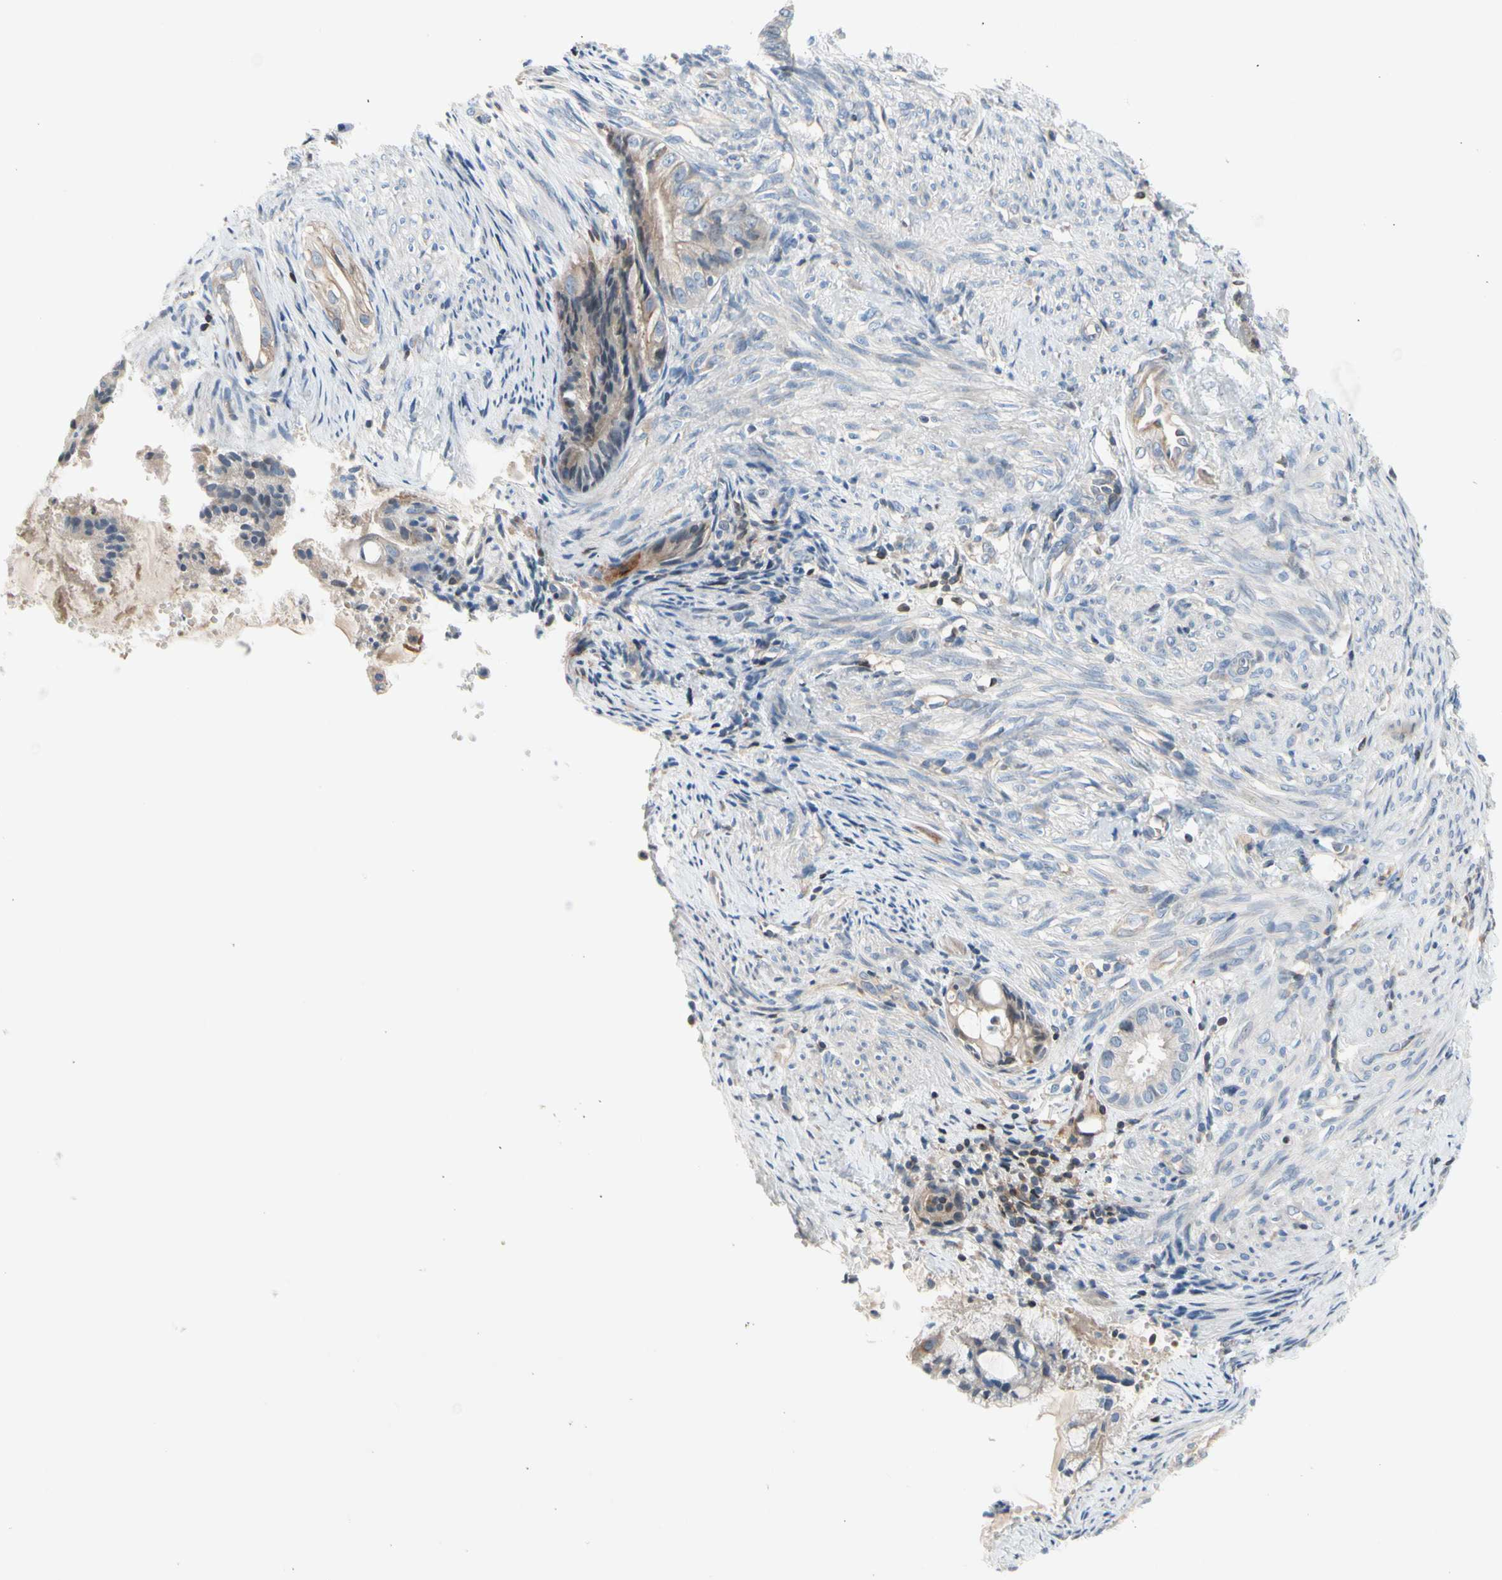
{"staining": {"intensity": "weak", "quantity": ">75%", "location": "cytoplasmic/membranous"}, "tissue": "endometrial cancer", "cell_type": "Tumor cells", "image_type": "cancer", "snomed": [{"axis": "morphology", "description": "Adenocarcinoma, NOS"}, {"axis": "topography", "description": "Endometrium"}], "caption": "Protein expression by IHC displays weak cytoplasmic/membranous staining in approximately >75% of tumor cells in endometrial cancer.", "gene": "MAP3K3", "patient": {"sex": "female", "age": 86}}